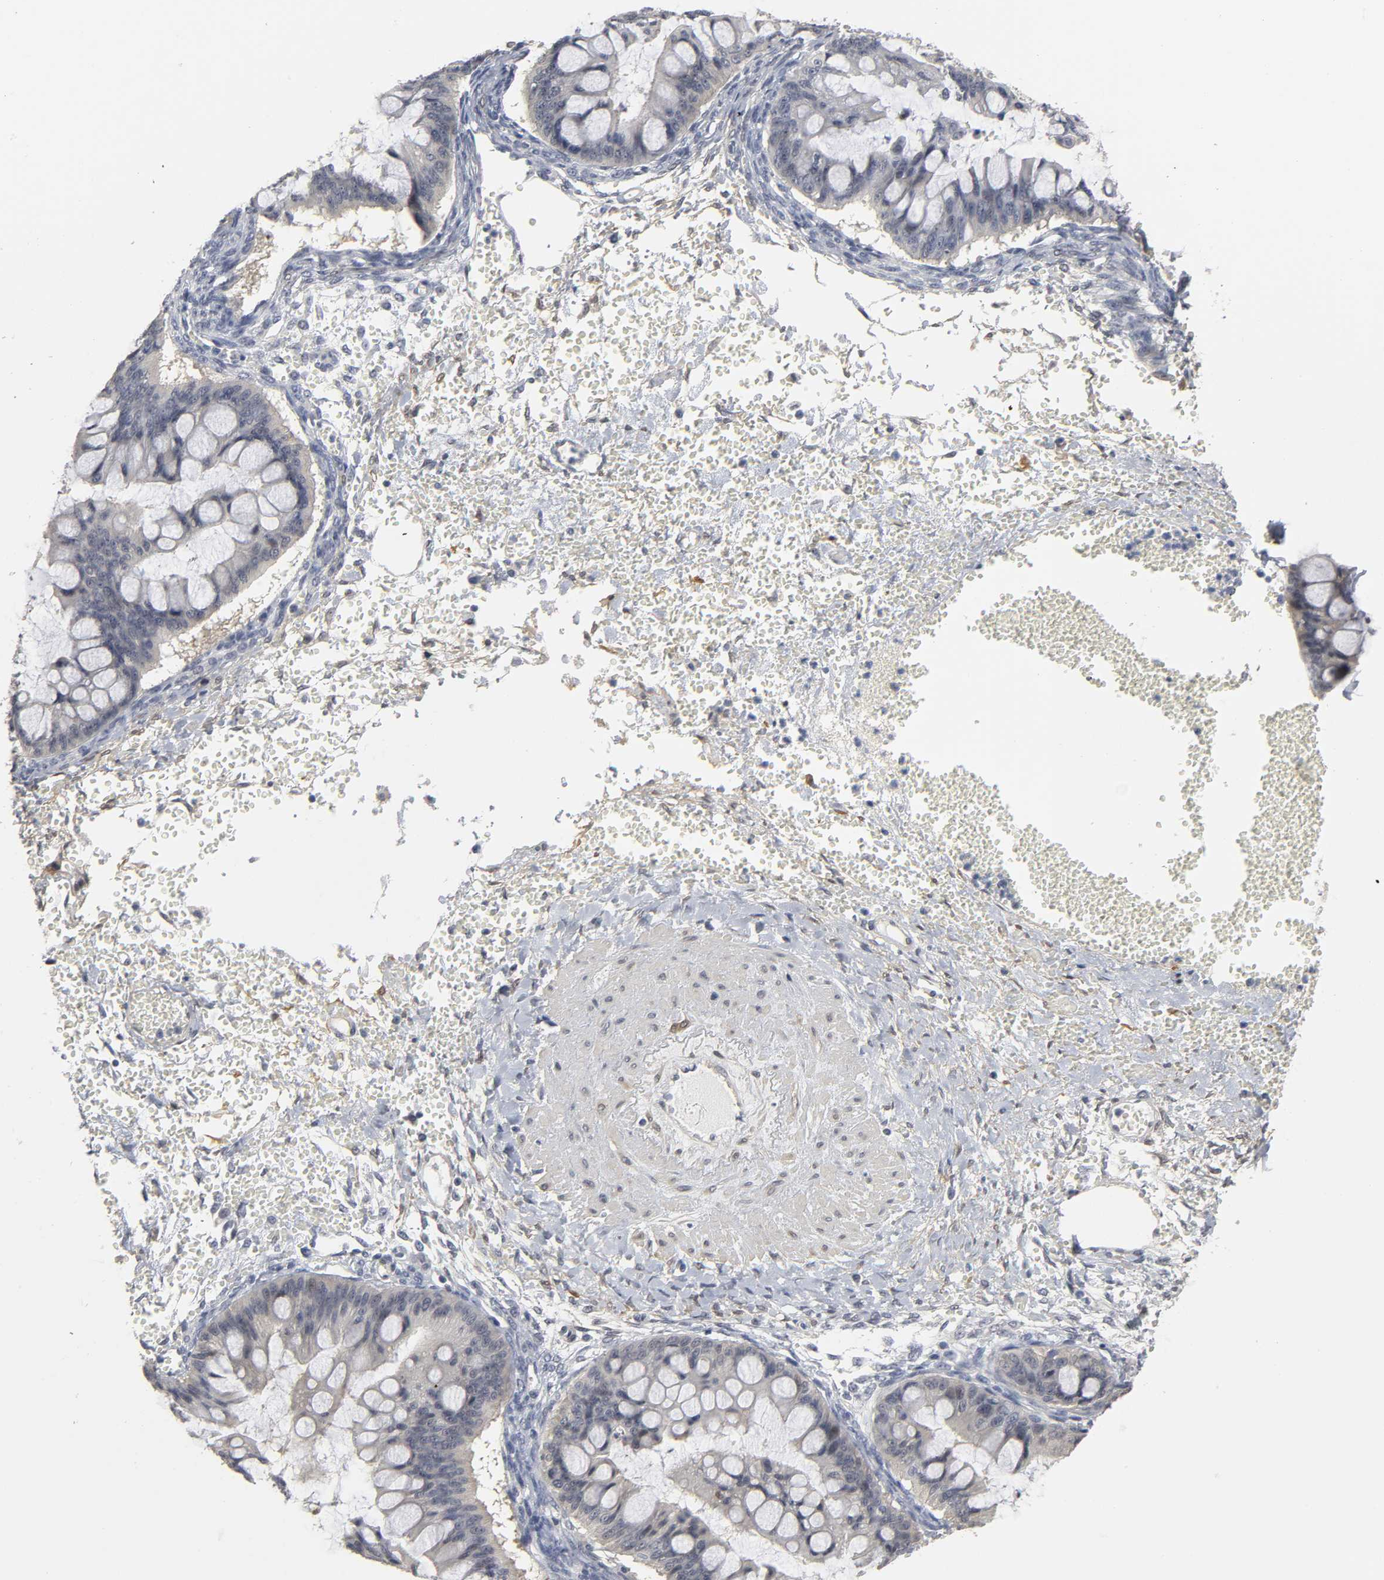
{"staining": {"intensity": "negative", "quantity": "none", "location": "none"}, "tissue": "ovarian cancer", "cell_type": "Tumor cells", "image_type": "cancer", "snomed": [{"axis": "morphology", "description": "Cystadenocarcinoma, mucinous, NOS"}, {"axis": "topography", "description": "Ovary"}], "caption": "A high-resolution histopathology image shows immunohistochemistry staining of ovarian cancer, which demonstrates no significant expression in tumor cells.", "gene": "PDLIM3", "patient": {"sex": "female", "age": 73}}